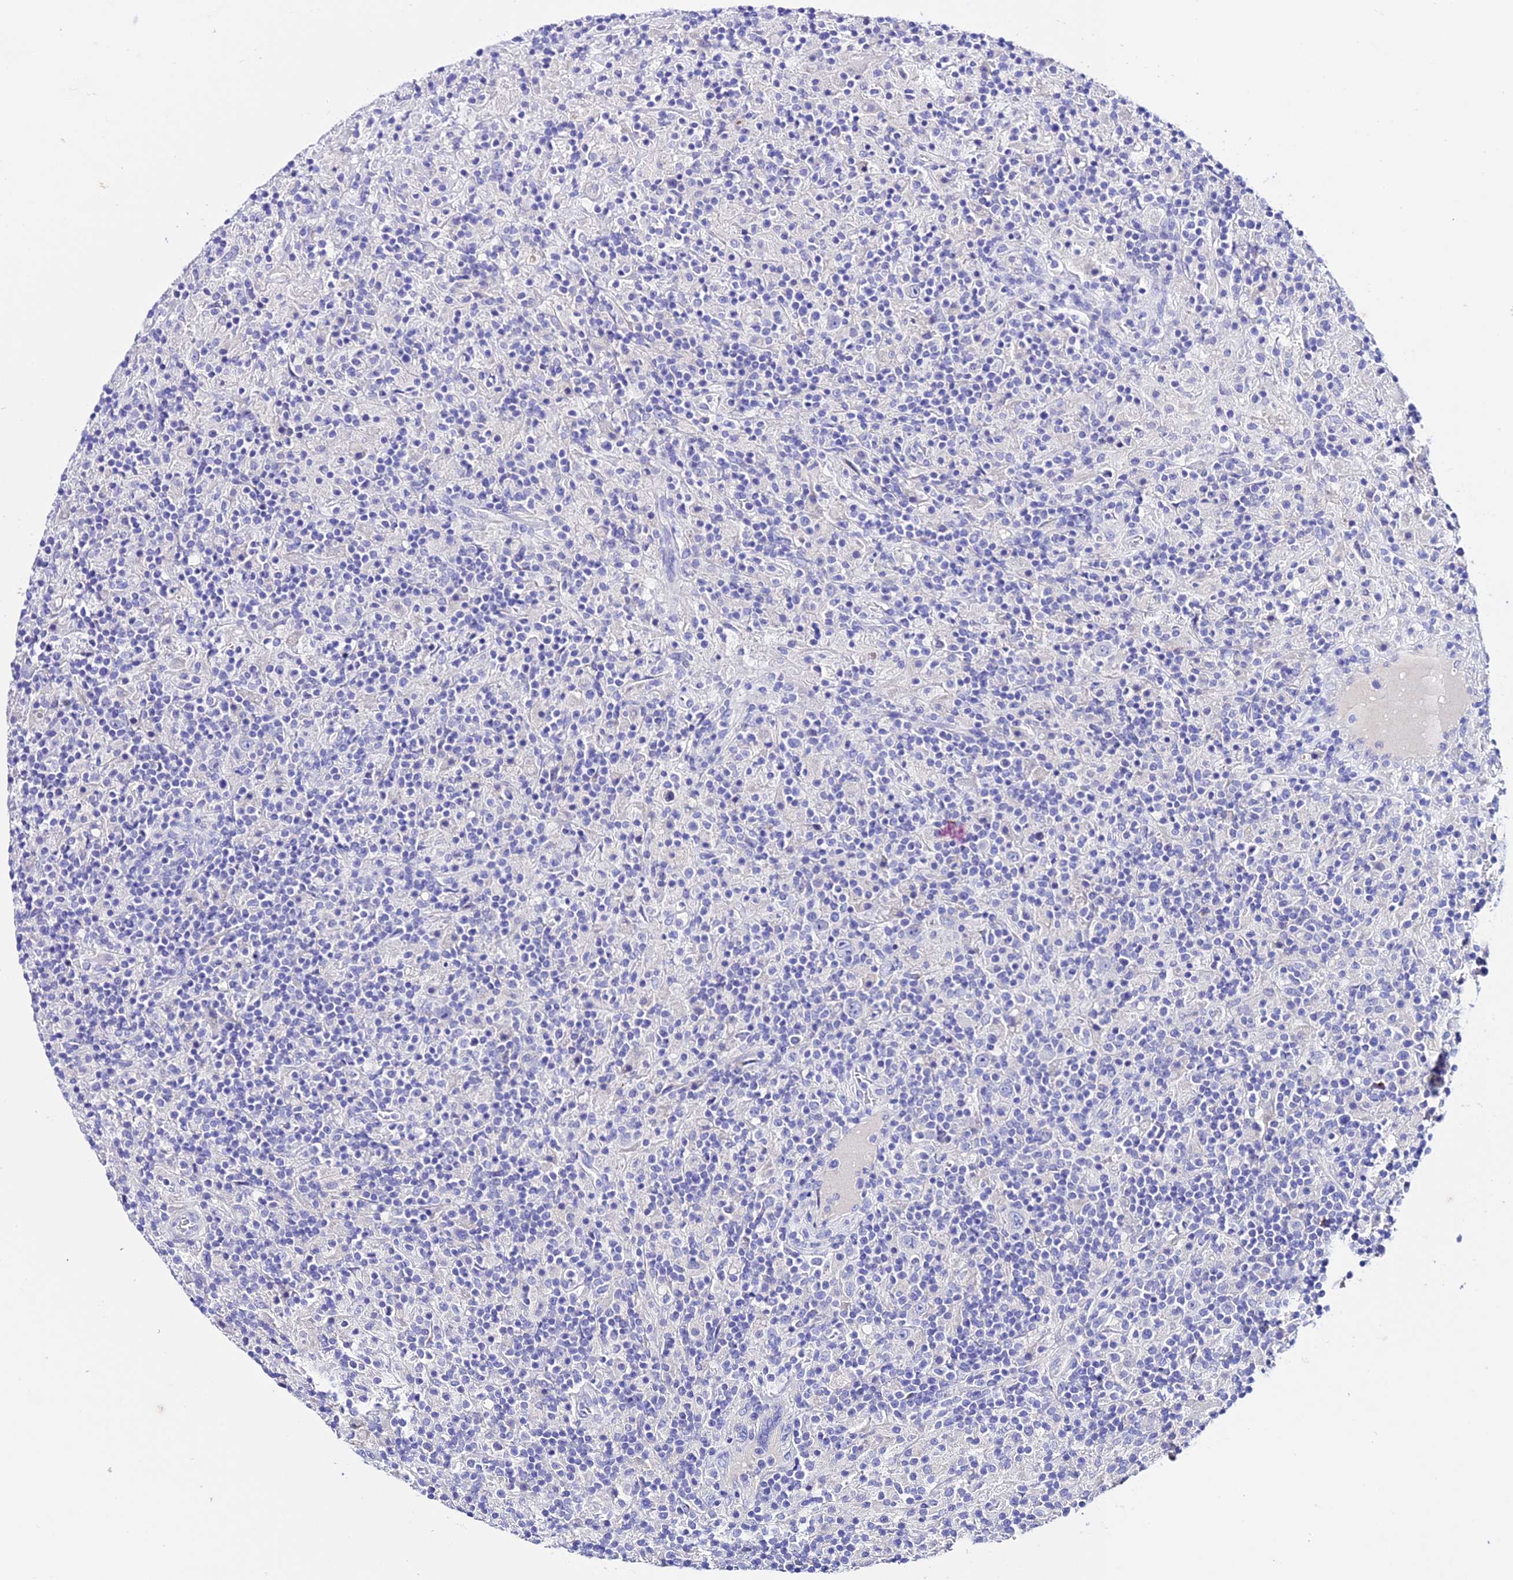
{"staining": {"intensity": "negative", "quantity": "none", "location": "none"}, "tissue": "lymphoma", "cell_type": "Tumor cells", "image_type": "cancer", "snomed": [{"axis": "morphology", "description": "Hodgkin's disease, NOS"}, {"axis": "topography", "description": "Lymph node"}], "caption": "The histopathology image reveals no significant positivity in tumor cells of lymphoma.", "gene": "TMEM117", "patient": {"sex": "male", "age": 70}}